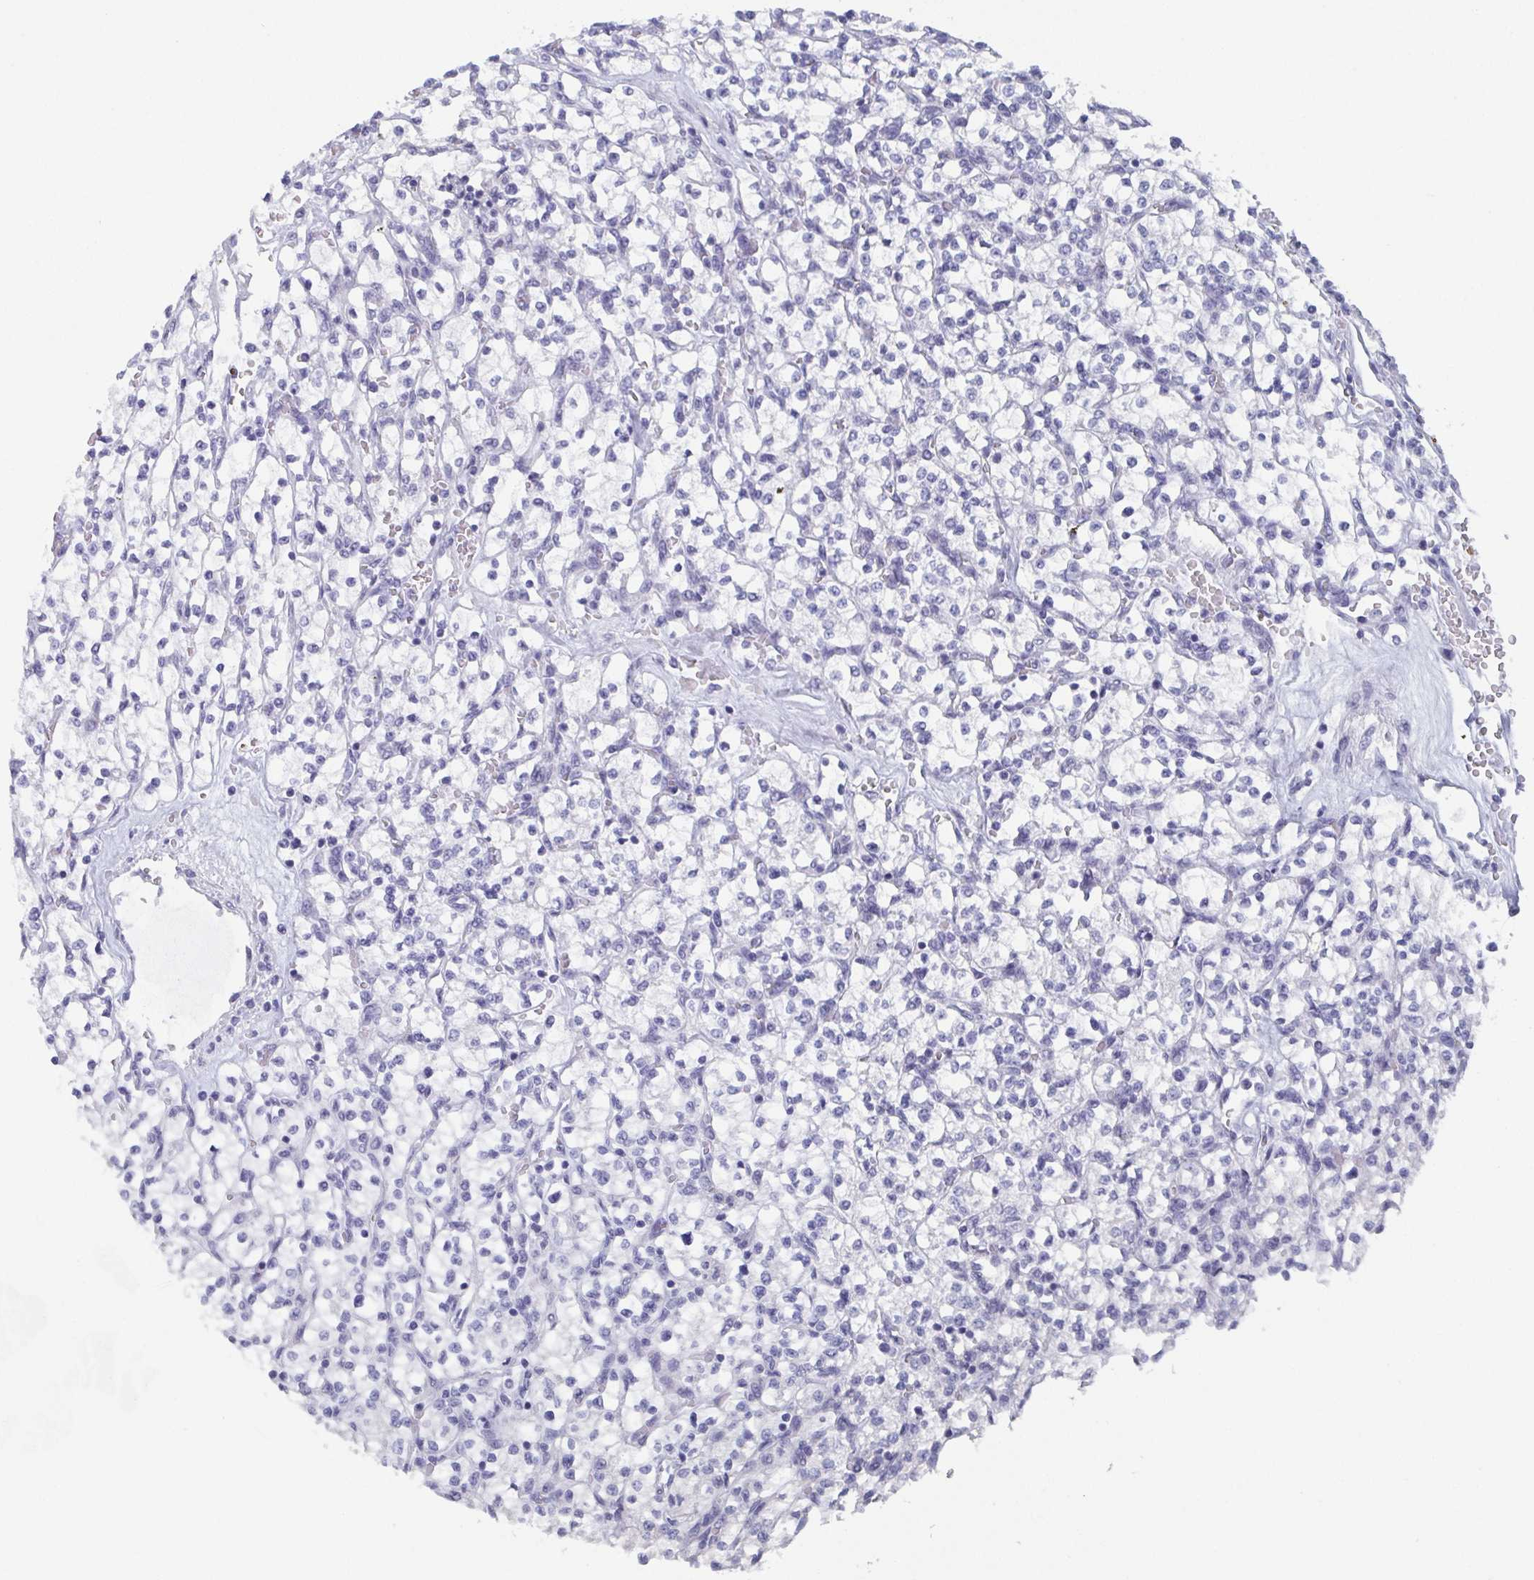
{"staining": {"intensity": "negative", "quantity": "none", "location": "none"}, "tissue": "renal cancer", "cell_type": "Tumor cells", "image_type": "cancer", "snomed": [{"axis": "morphology", "description": "Adenocarcinoma, NOS"}, {"axis": "topography", "description": "Kidney"}], "caption": "Immunohistochemical staining of adenocarcinoma (renal) displays no significant expression in tumor cells. (DAB (3,3'-diaminobenzidine) immunohistochemistry (IHC) with hematoxylin counter stain).", "gene": "DYDC2", "patient": {"sex": "female", "age": 64}}